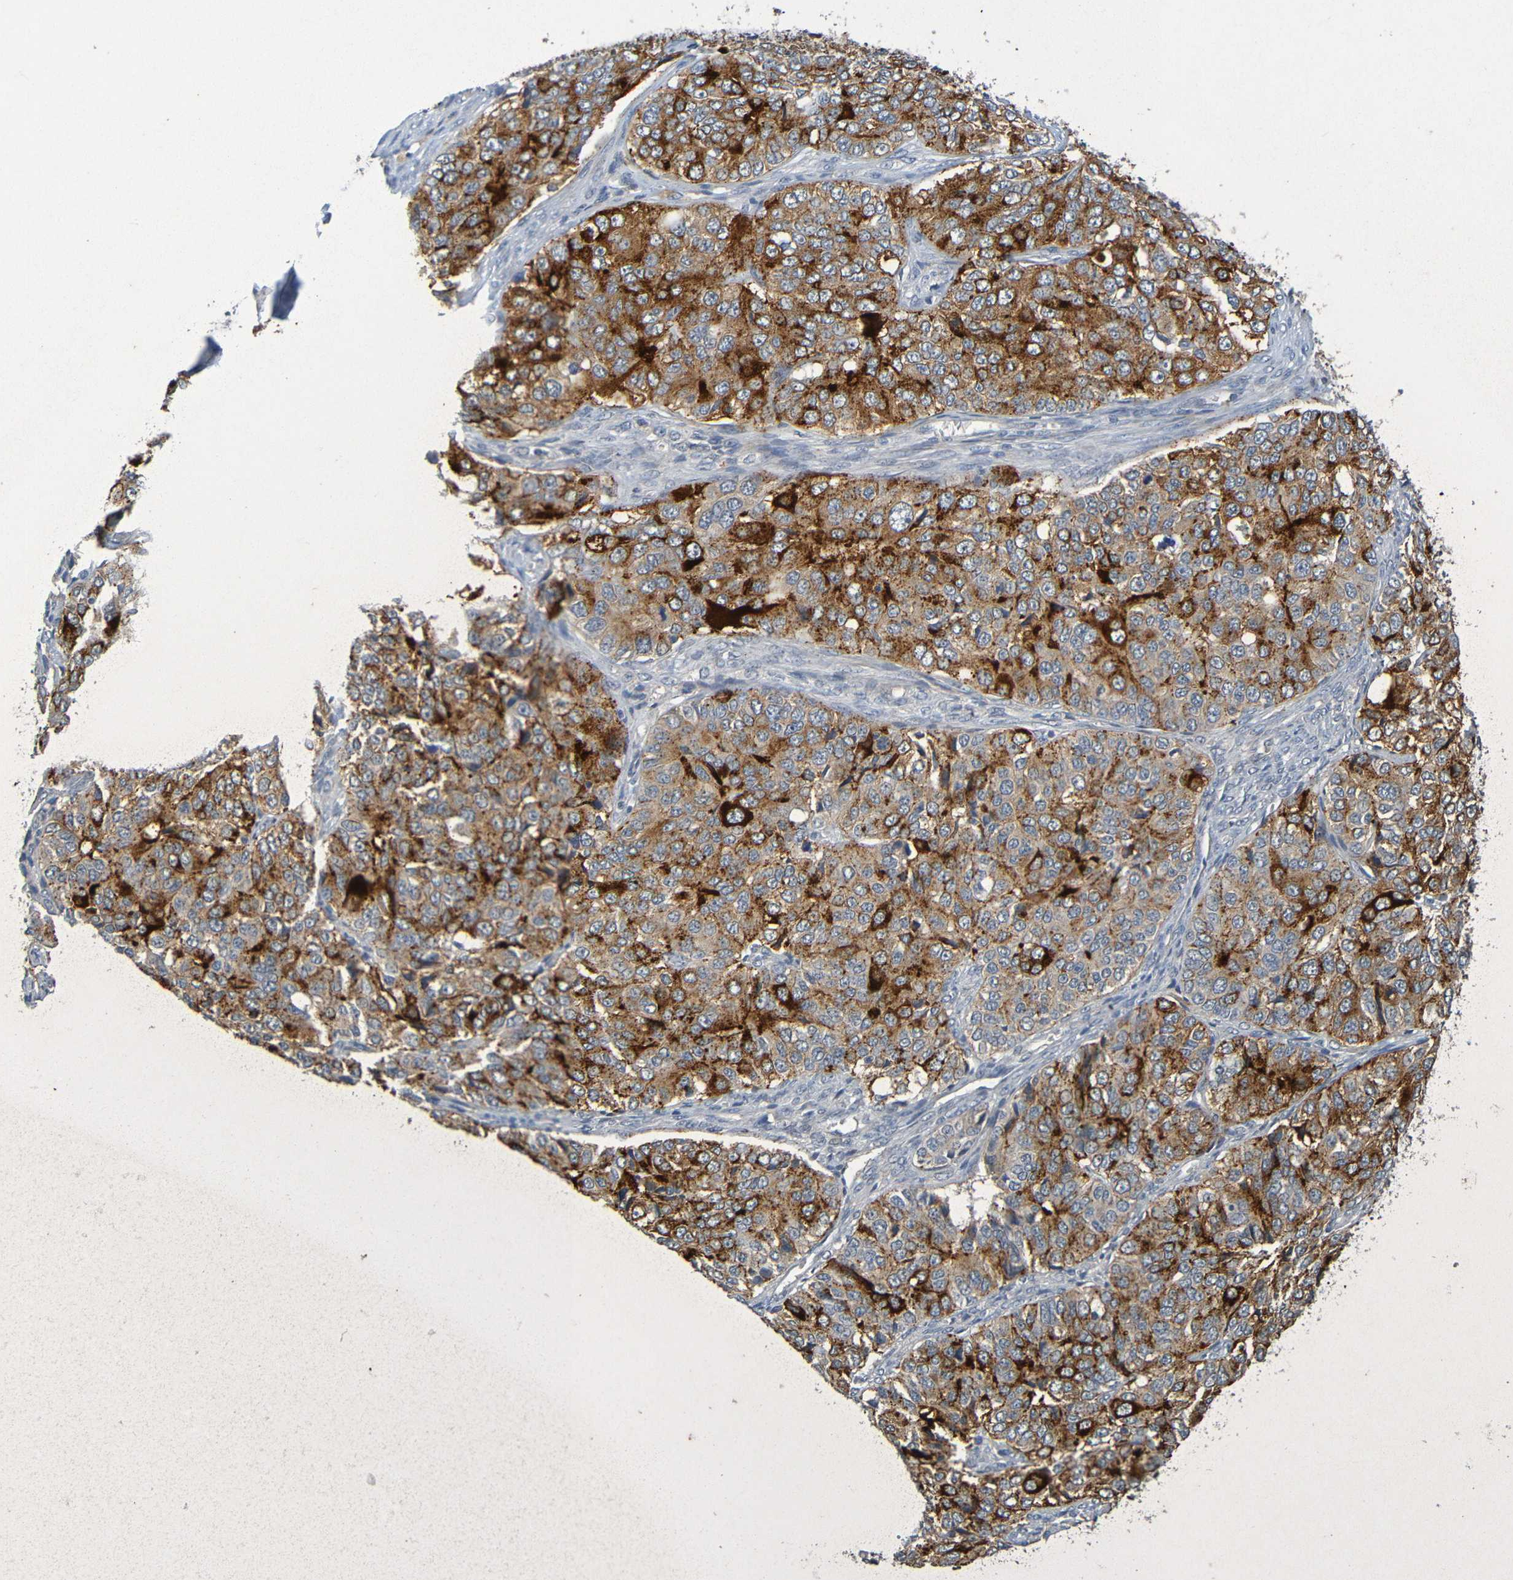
{"staining": {"intensity": "strong", "quantity": "25%-75%", "location": "cytoplasmic/membranous"}, "tissue": "ovarian cancer", "cell_type": "Tumor cells", "image_type": "cancer", "snomed": [{"axis": "morphology", "description": "Carcinoma, endometroid"}, {"axis": "topography", "description": "Ovary"}], "caption": "The immunohistochemical stain shows strong cytoplasmic/membranous staining in tumor cells of ovarian endometroid carcinoma tissue.", "gene": "IL10", "patient": {"sex": "female", "age": 51}}